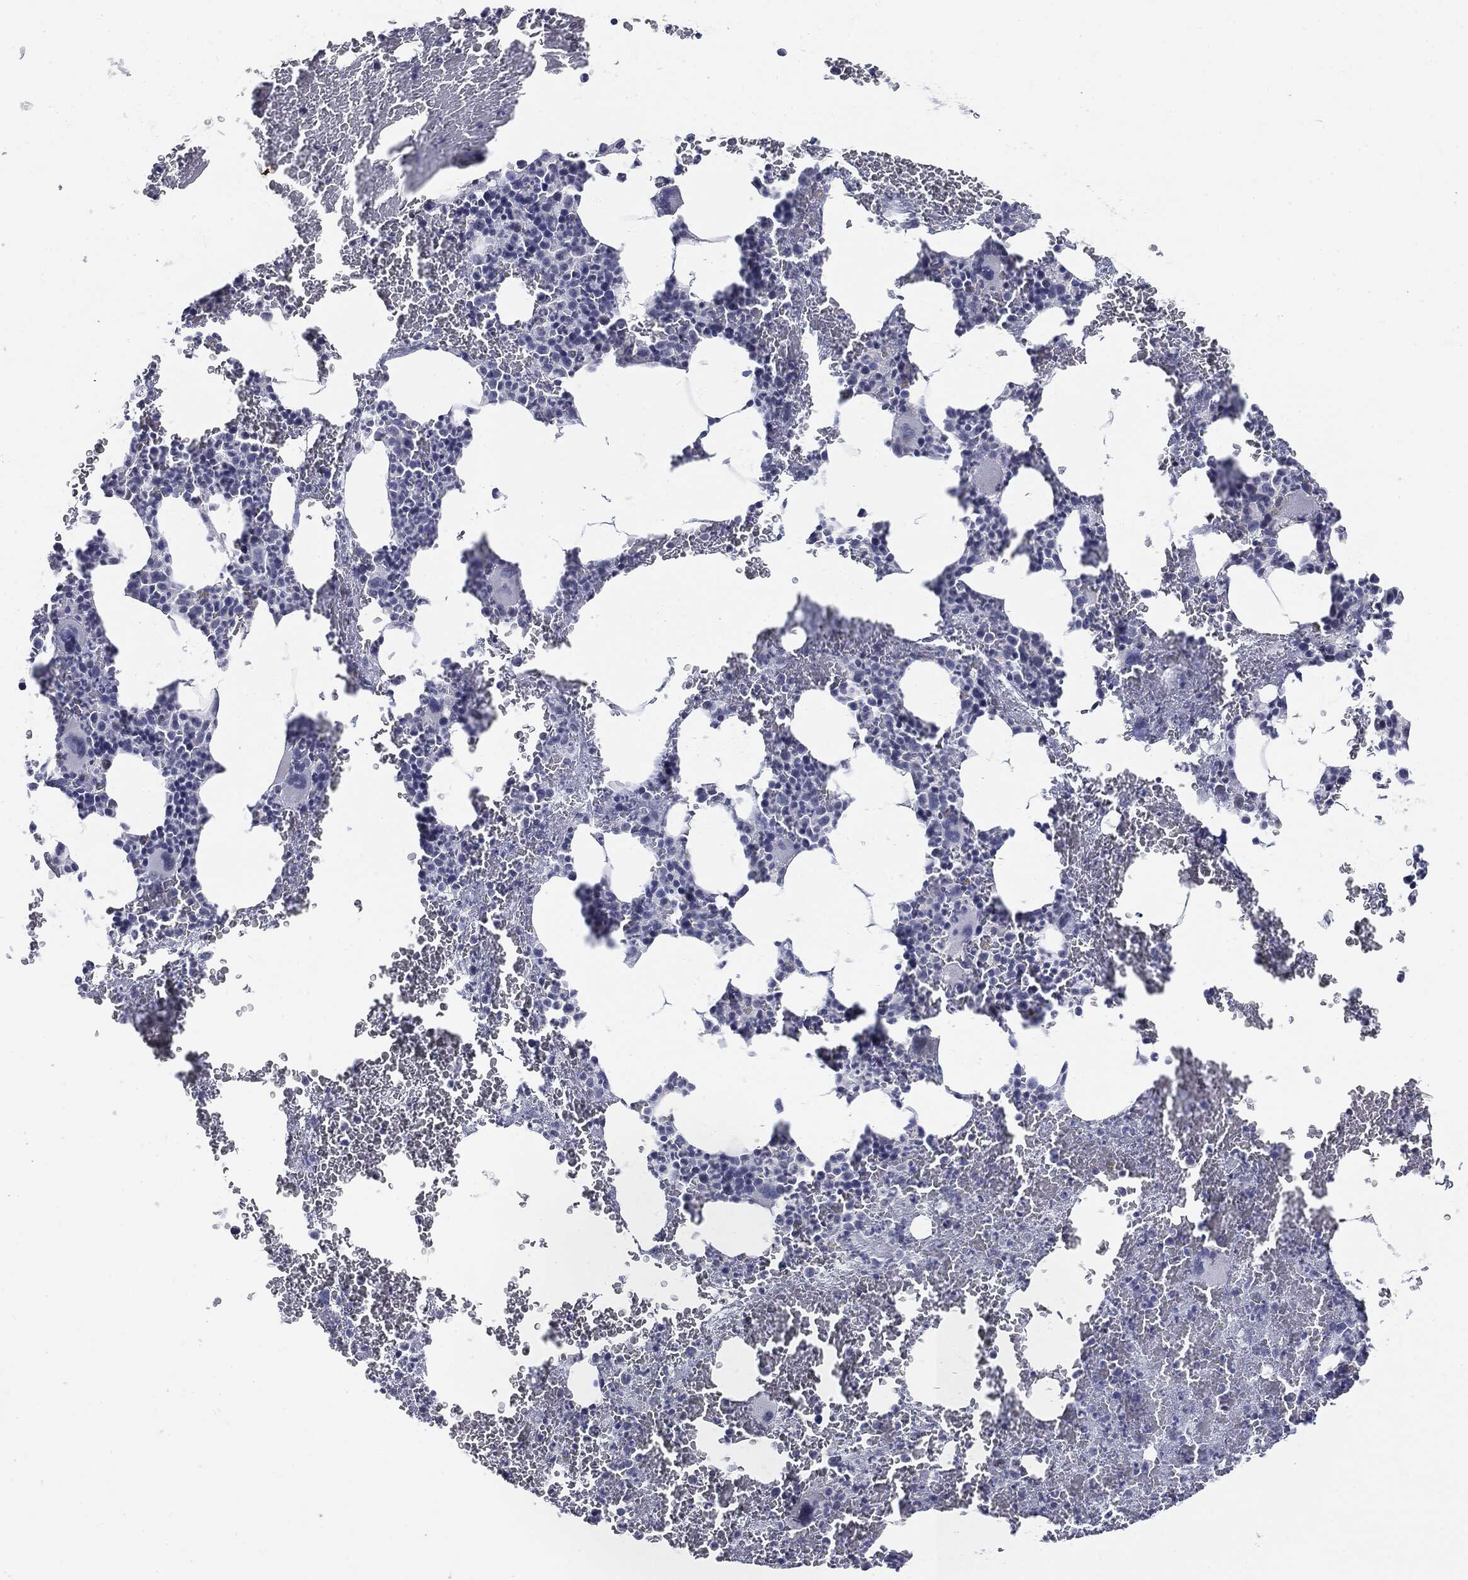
{"staining": {"intensity": "negative", "quantity": "none", "location": "none"}, "tissue": "bone marrow", "cell_type": "Hematopoietic cells", "image_type": "normal", "snomed": [{"axis": "morphology", "description": "Normal tissue, NOS"}, {"axis": "topography", "description": "Bone marrow"}], "caption": "High power microscopy micrograph of an IHC micrograph of unremarkable bone marrow, revealing no significant positivity in hematopoietic cells.", "gene": "CGB1", "patient": {"sex": "male", "age": 91}}